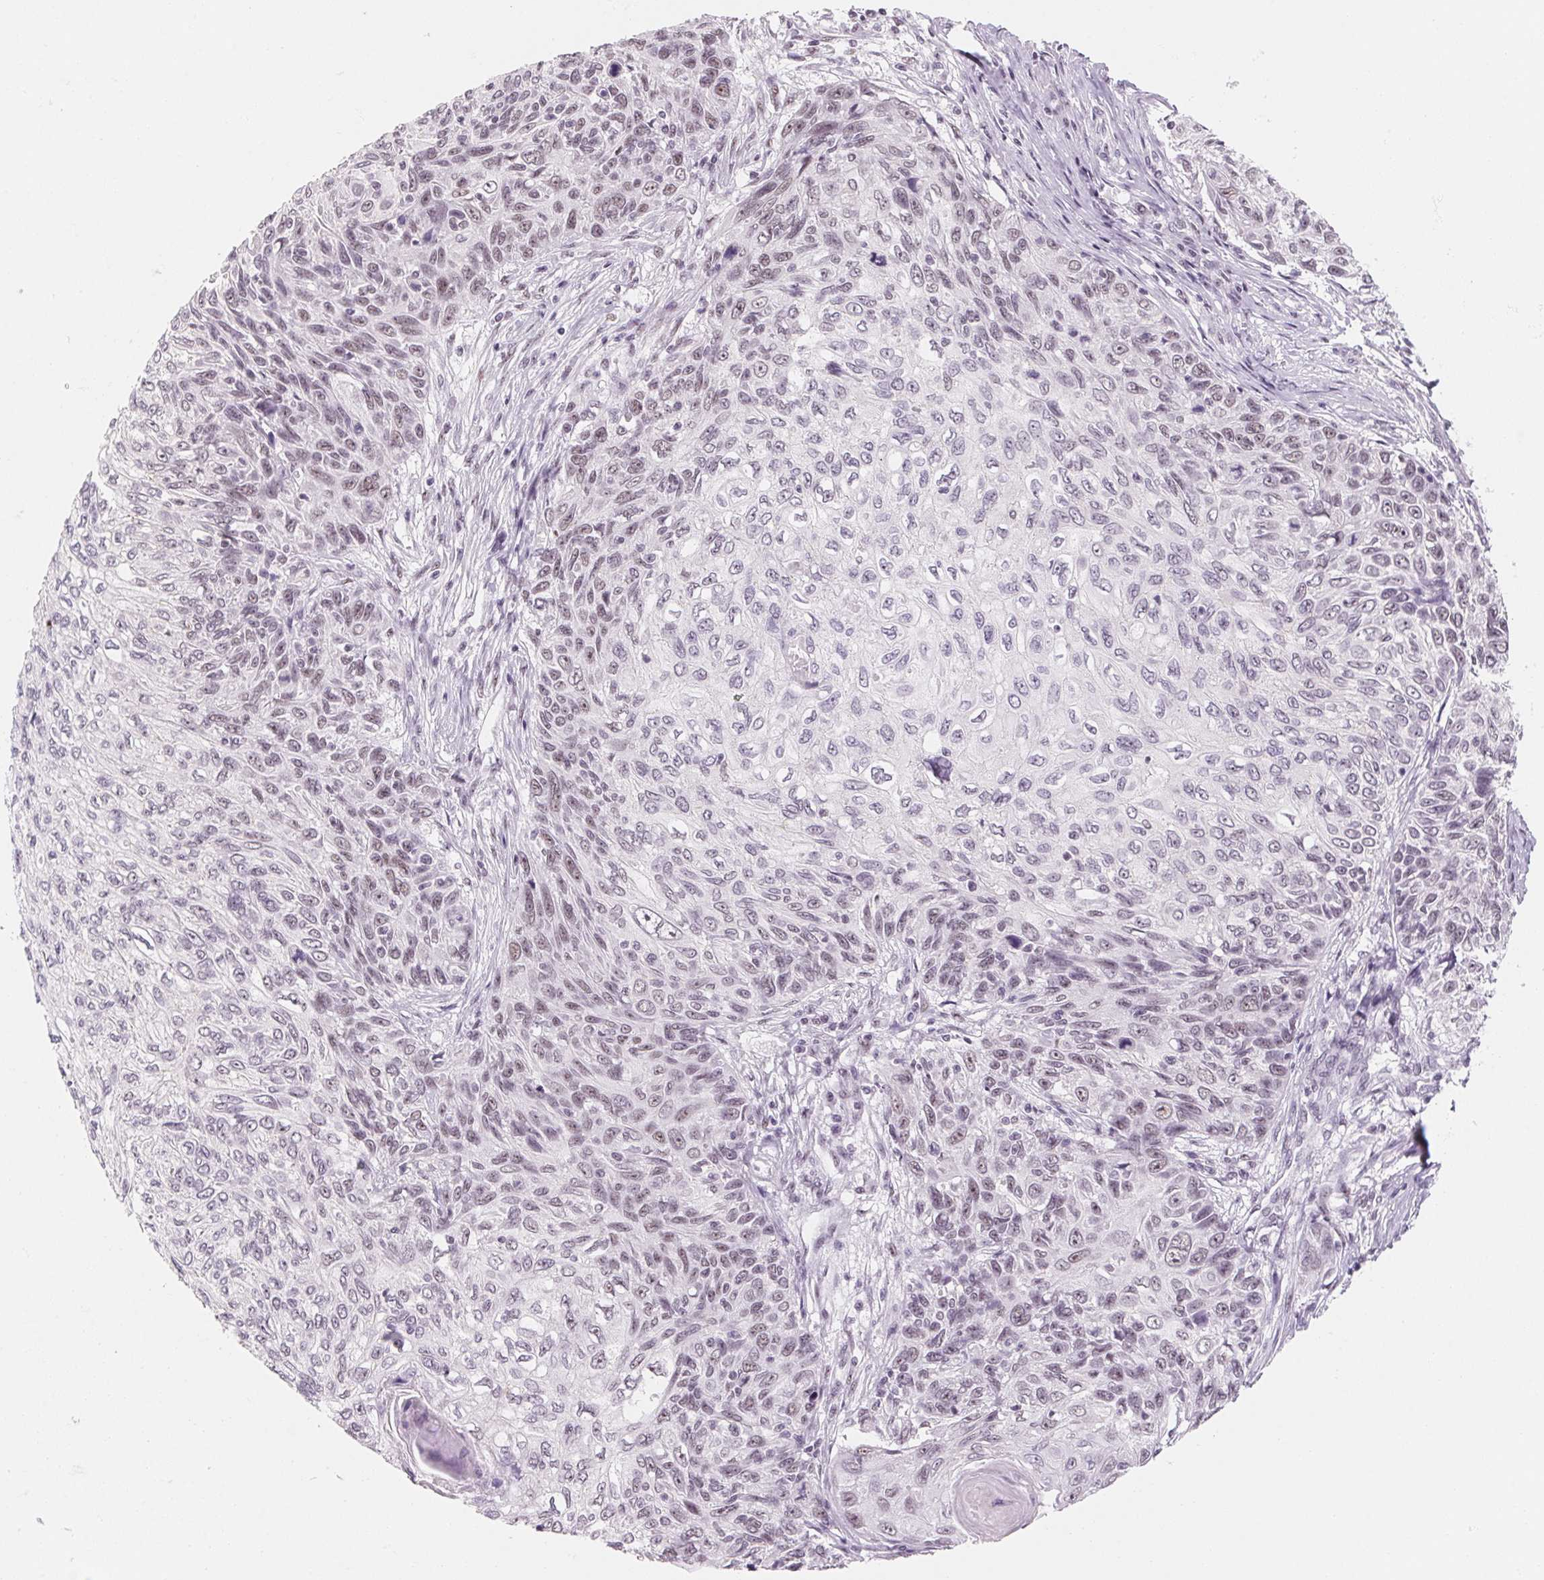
{"staining": {"intensity": "weak", "quantity": "25%-75%", "location": "nuclear"}, "tissue": "skin cancer", "cell_type": "Tumor cells", "image_type": "cancer", "snomed": [{"axis": "morphology", "description": "Squamous cell carcinoma, NOS"}, {"axis": "topography", "description": "Skin"}], "caption": "This image reveals skin squamous cell carcinoma stained with IHC to label a protein in brown. The nuclear of tumor cells show weak positivity for the protein. Nuclei are counter-stained blue.", "gene": "ZIC4", "patient": {"sex": "male", "age": 92}}